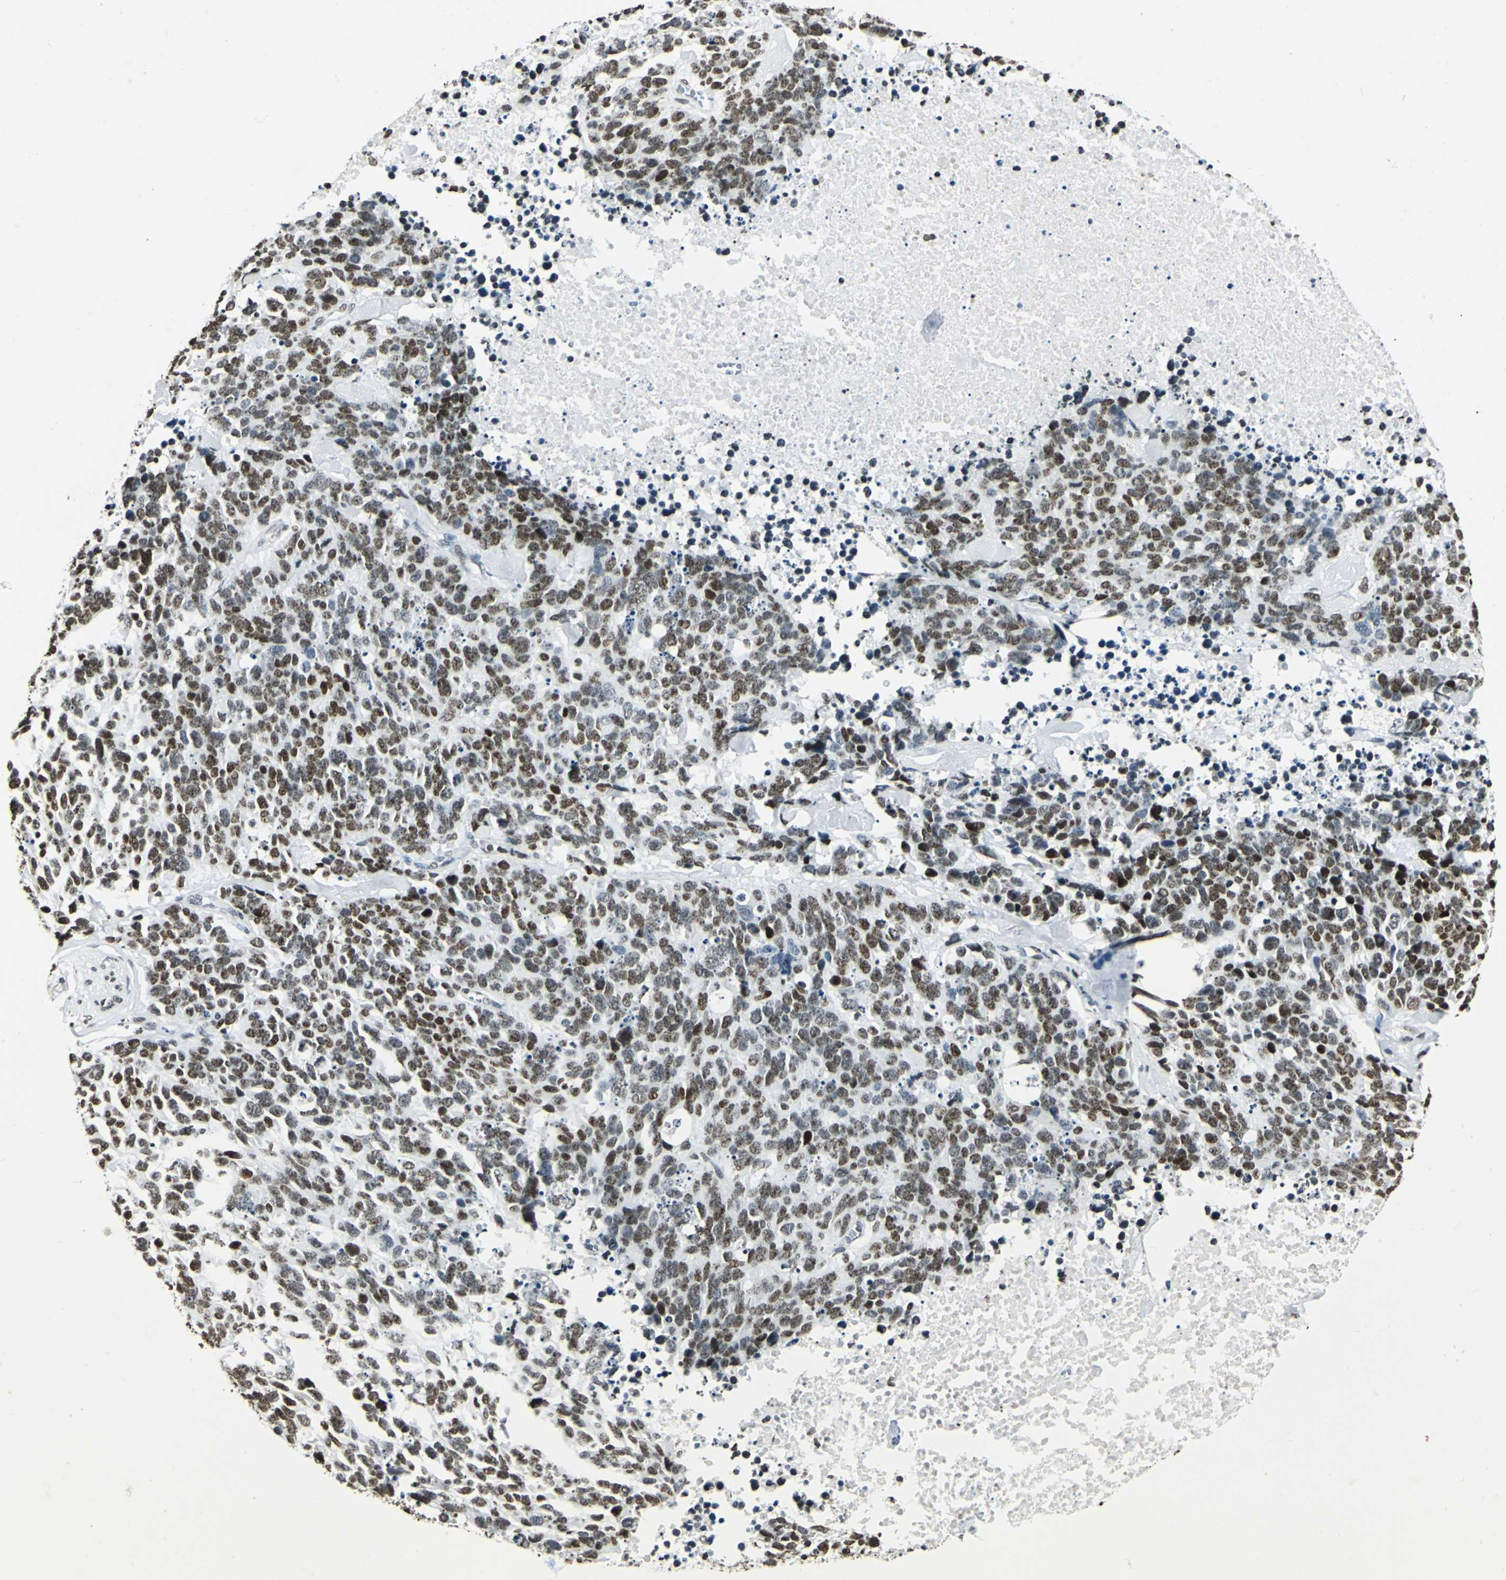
{"staining": {"intensity": "strong", "quantity": ">75%", "location": "nuclear"}, "tissue": "lung cancer", "cell_type": "Tumor cells", "image_type": "cancer", "snomed": [{"axis": "morphology", "description": "Neoplasm, malignant, NOS"}, {"axis": "topography", "description": "Lung"}], "caption": "Immunohistochemistry (DAB (3,3'-diaminobenzidine)) staining of lung neoplasm (malignant) exhibits strong nuclear protein expression in about >75% of tumor cells.", "gene": "MCM4", "patient": {"sex": "female", "age": 58}}